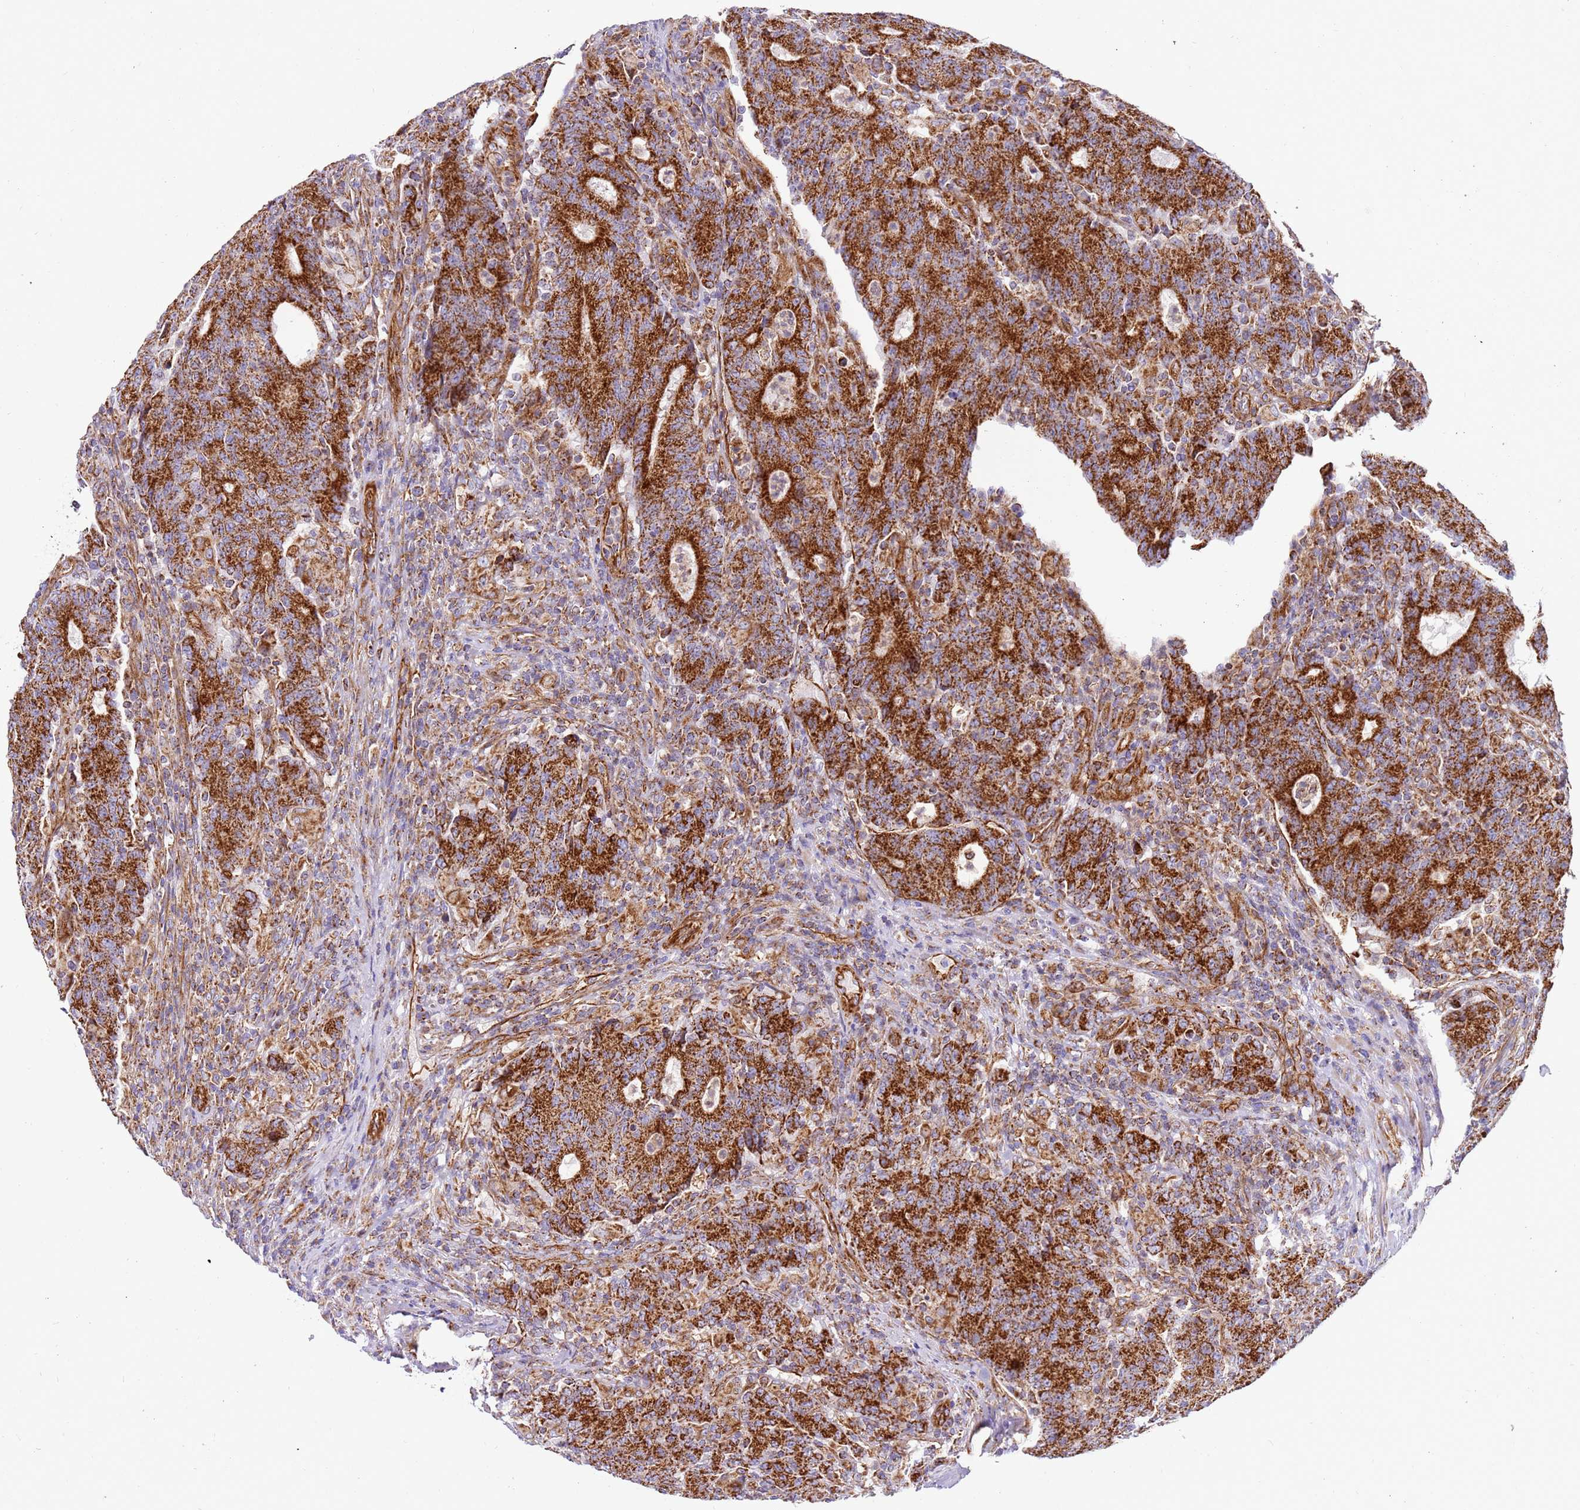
{"staining": {"intensity": "strong", "quantity": ">75%", "location": "cytoplasmic/membranous"}, "tissue": "colorectal cancer", "cell_type": "Tumor cells", "image_type": "cancer", "snomed": [{"axis": "morphology", "description": "Adenocarcinoma, NOS"}, {"axis": "topography", "description": "Colon"}], "caption": "Immunohistochemical staining of human colorectal adenocarcinoma displays strong cytoplasmic/membranous protein staining in approximately >75% of tumor cells.", "gene": "MRPL20", "patient": {"sex": "female", "age": 75}}